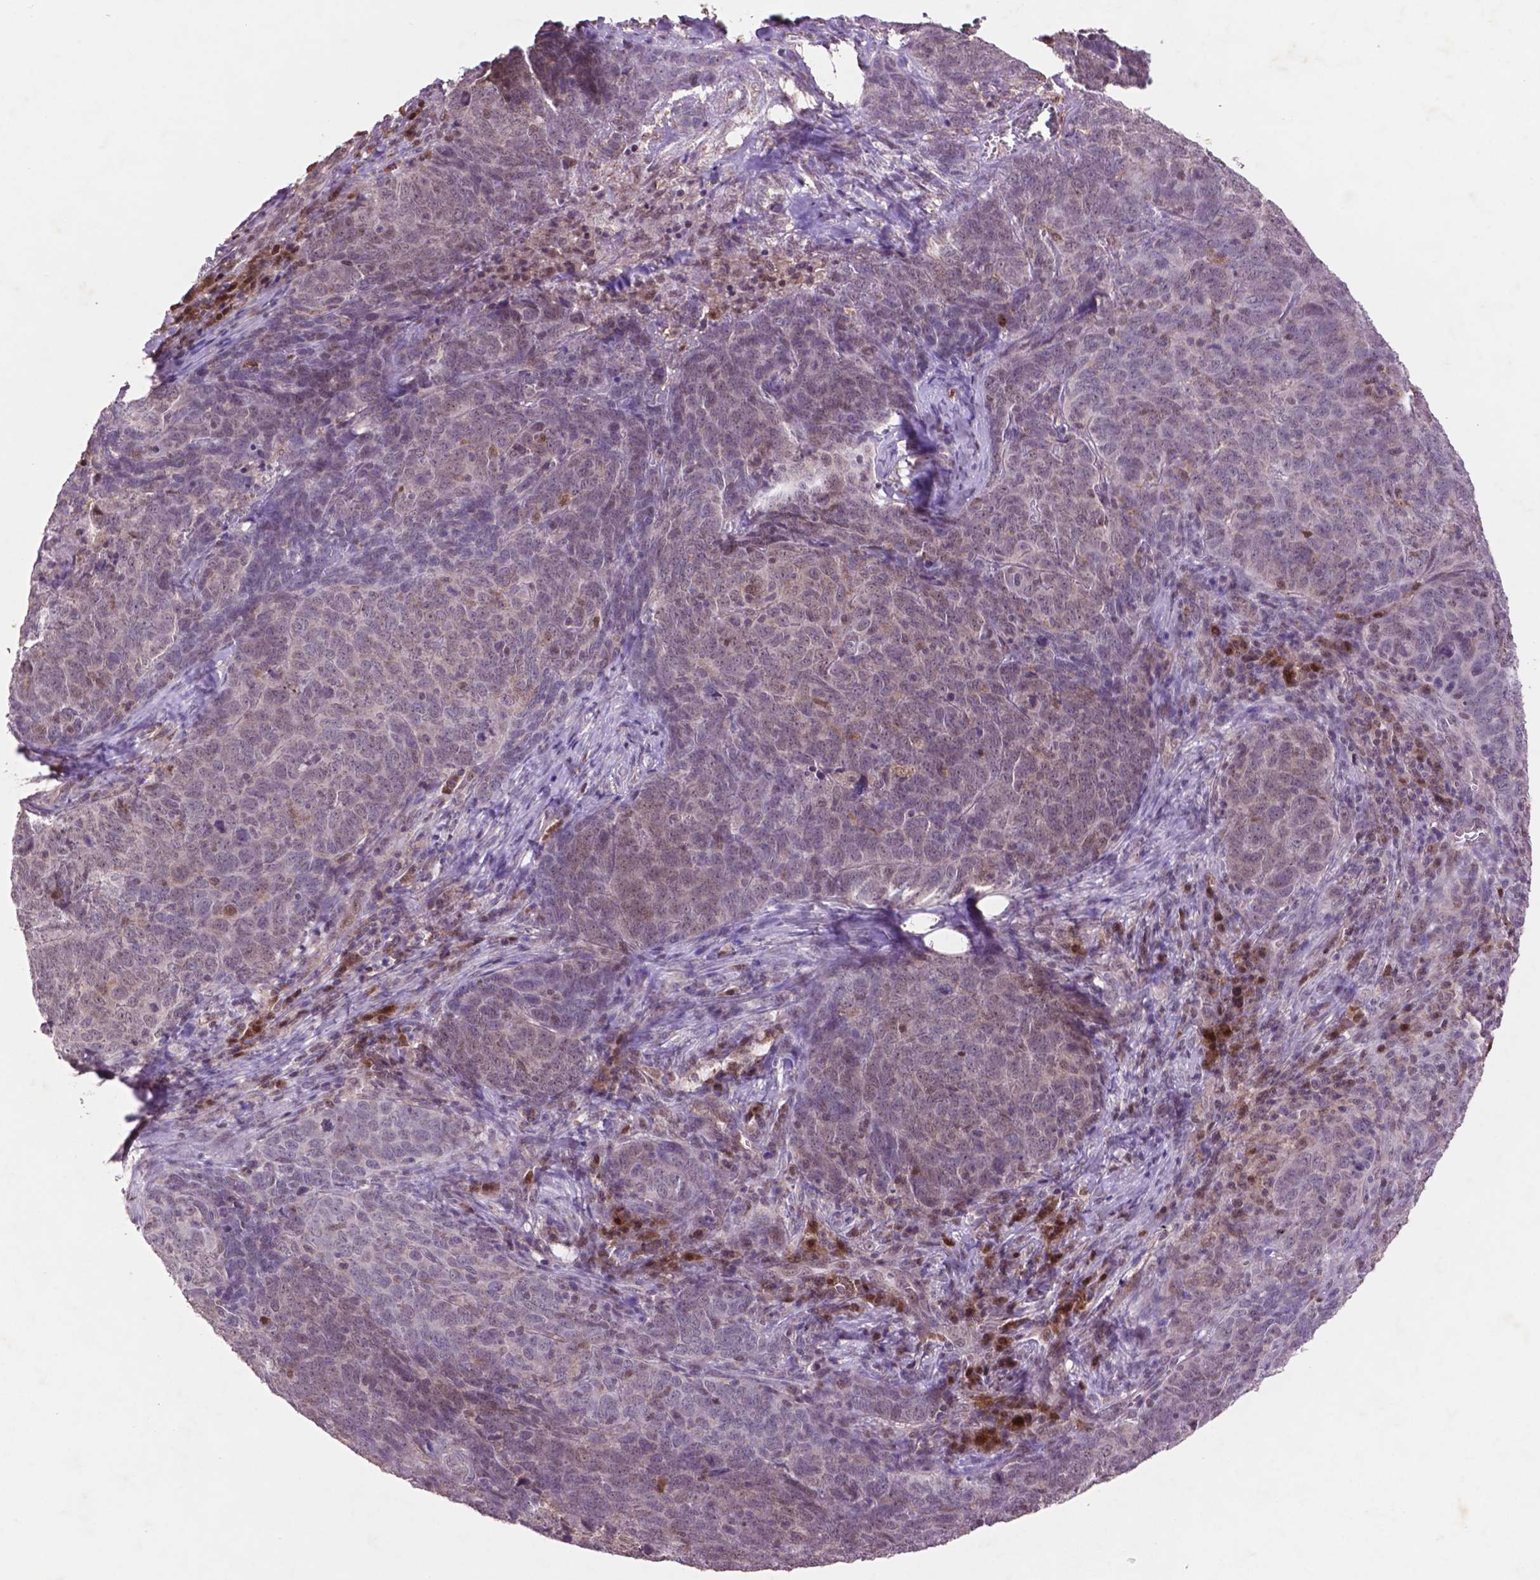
{"staining": {"intensity": "negative", "quantity": "none", "location": "none"}, "tissue": "skin cancer", "cell_type": "Tumor cells", "image_type": "cancer", "snomed": [{"axis": "morphology", "description": "Squamous cell carcinoma, NOS"}, {"axis": "topography", "description": "Skin"}, {"axis": "topography", "description": "Anal"}], "caption": "Image shows no significant protein expression in tumor cells of skin cancer. (DAB (3,3'-diaminobenzidine) immunohistochemistry, high magnification).", "gene": "GLRX", "patient": {"sex": "female", "age": 51}}